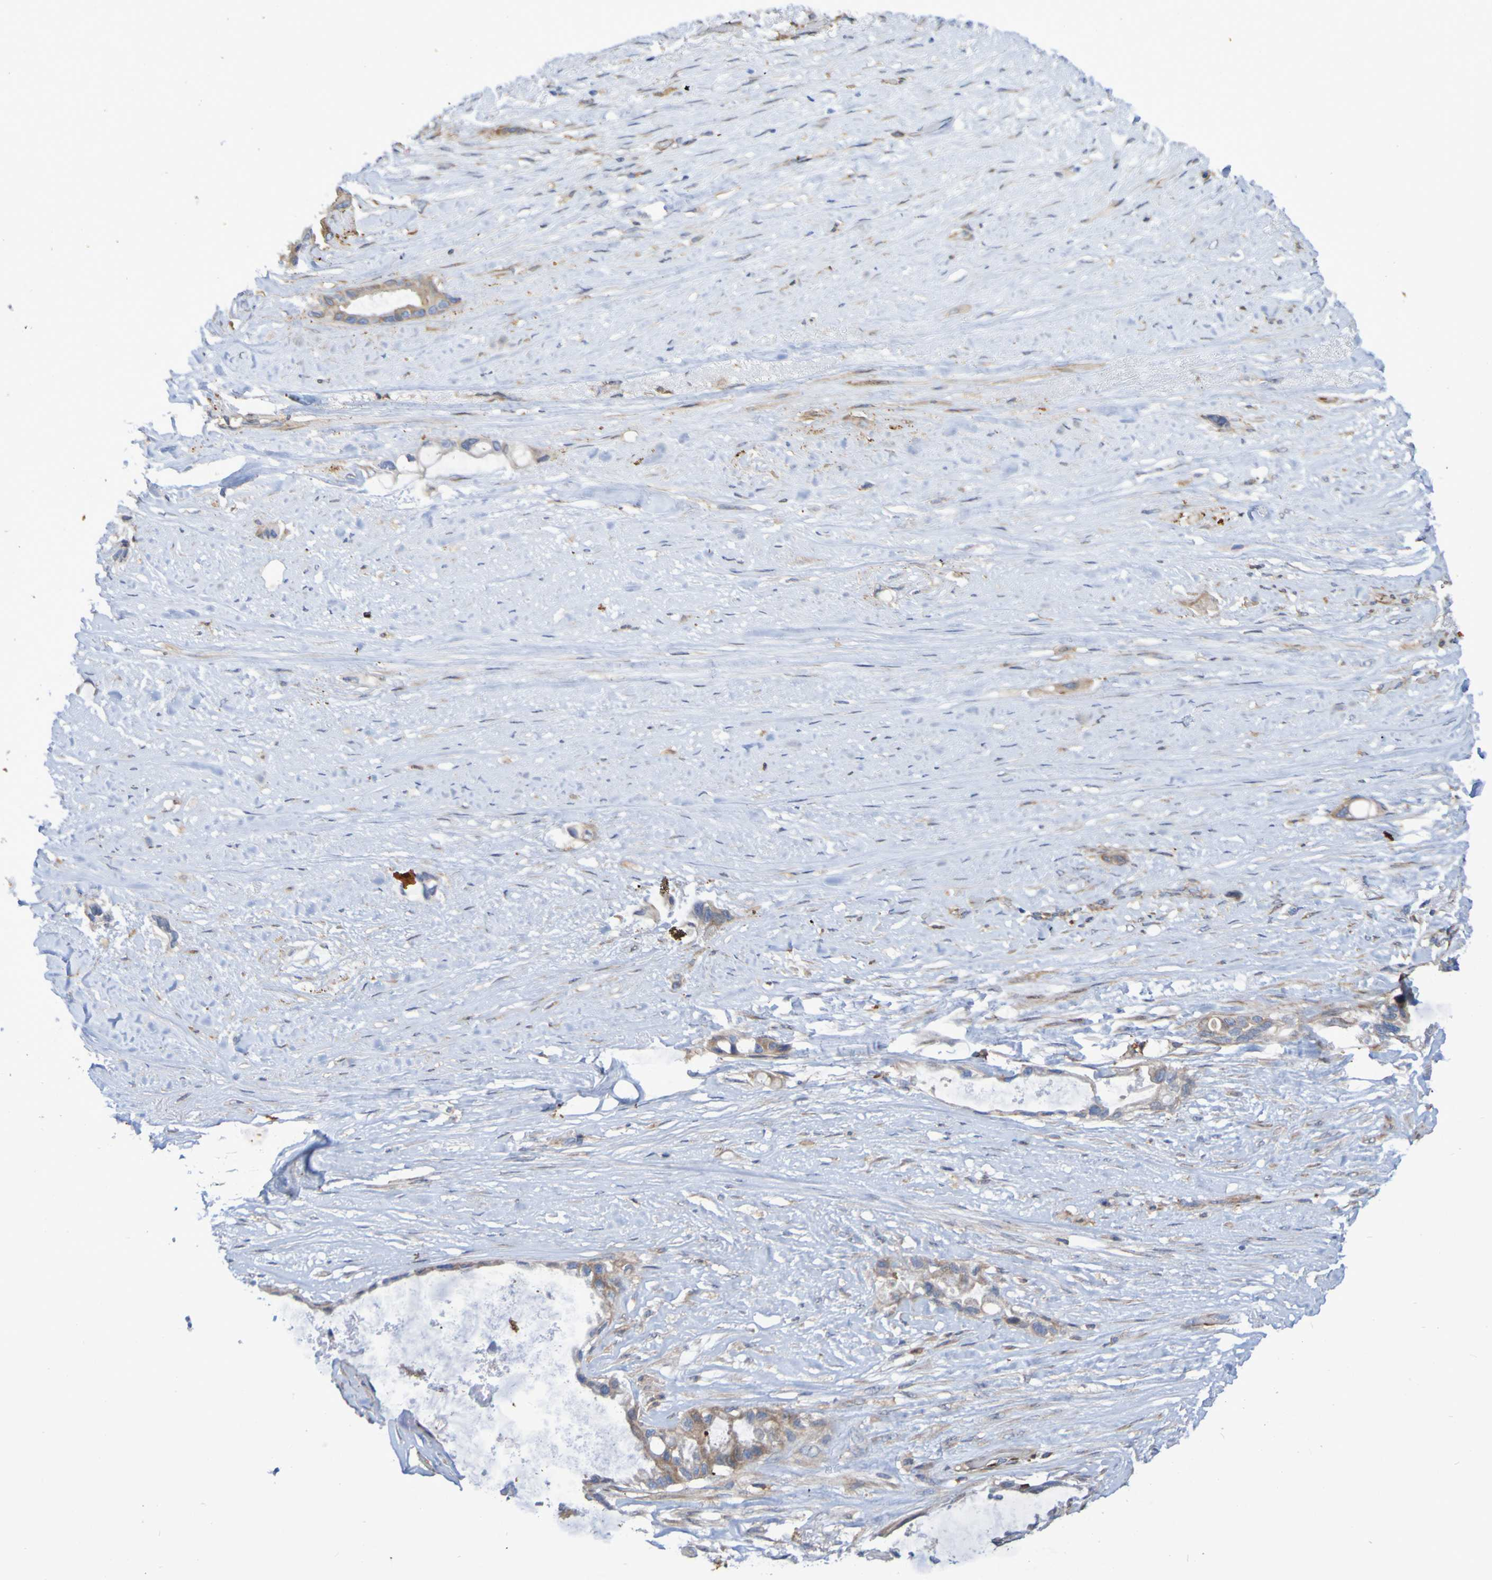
{"staining": {"intensity": "weak", "quantity": ">75%", "location": "cytoplasmic/membranous"}, "tissue": "liver cancer", "cell_type": "Tumor cells", "image_type": "cancer", "snomed": [{"axis": "morphology", "description": "Cholangiocarcinoma"}, {"axis": "topography", "description": "Liver"}], "caption": "Liver cholangiocarcinoma stained for a protein displays weak cytoplasmic/membranous positivity in tumor cells.", "gene": "SCRG1", "patient": {"sex": "female", "age": 65}}